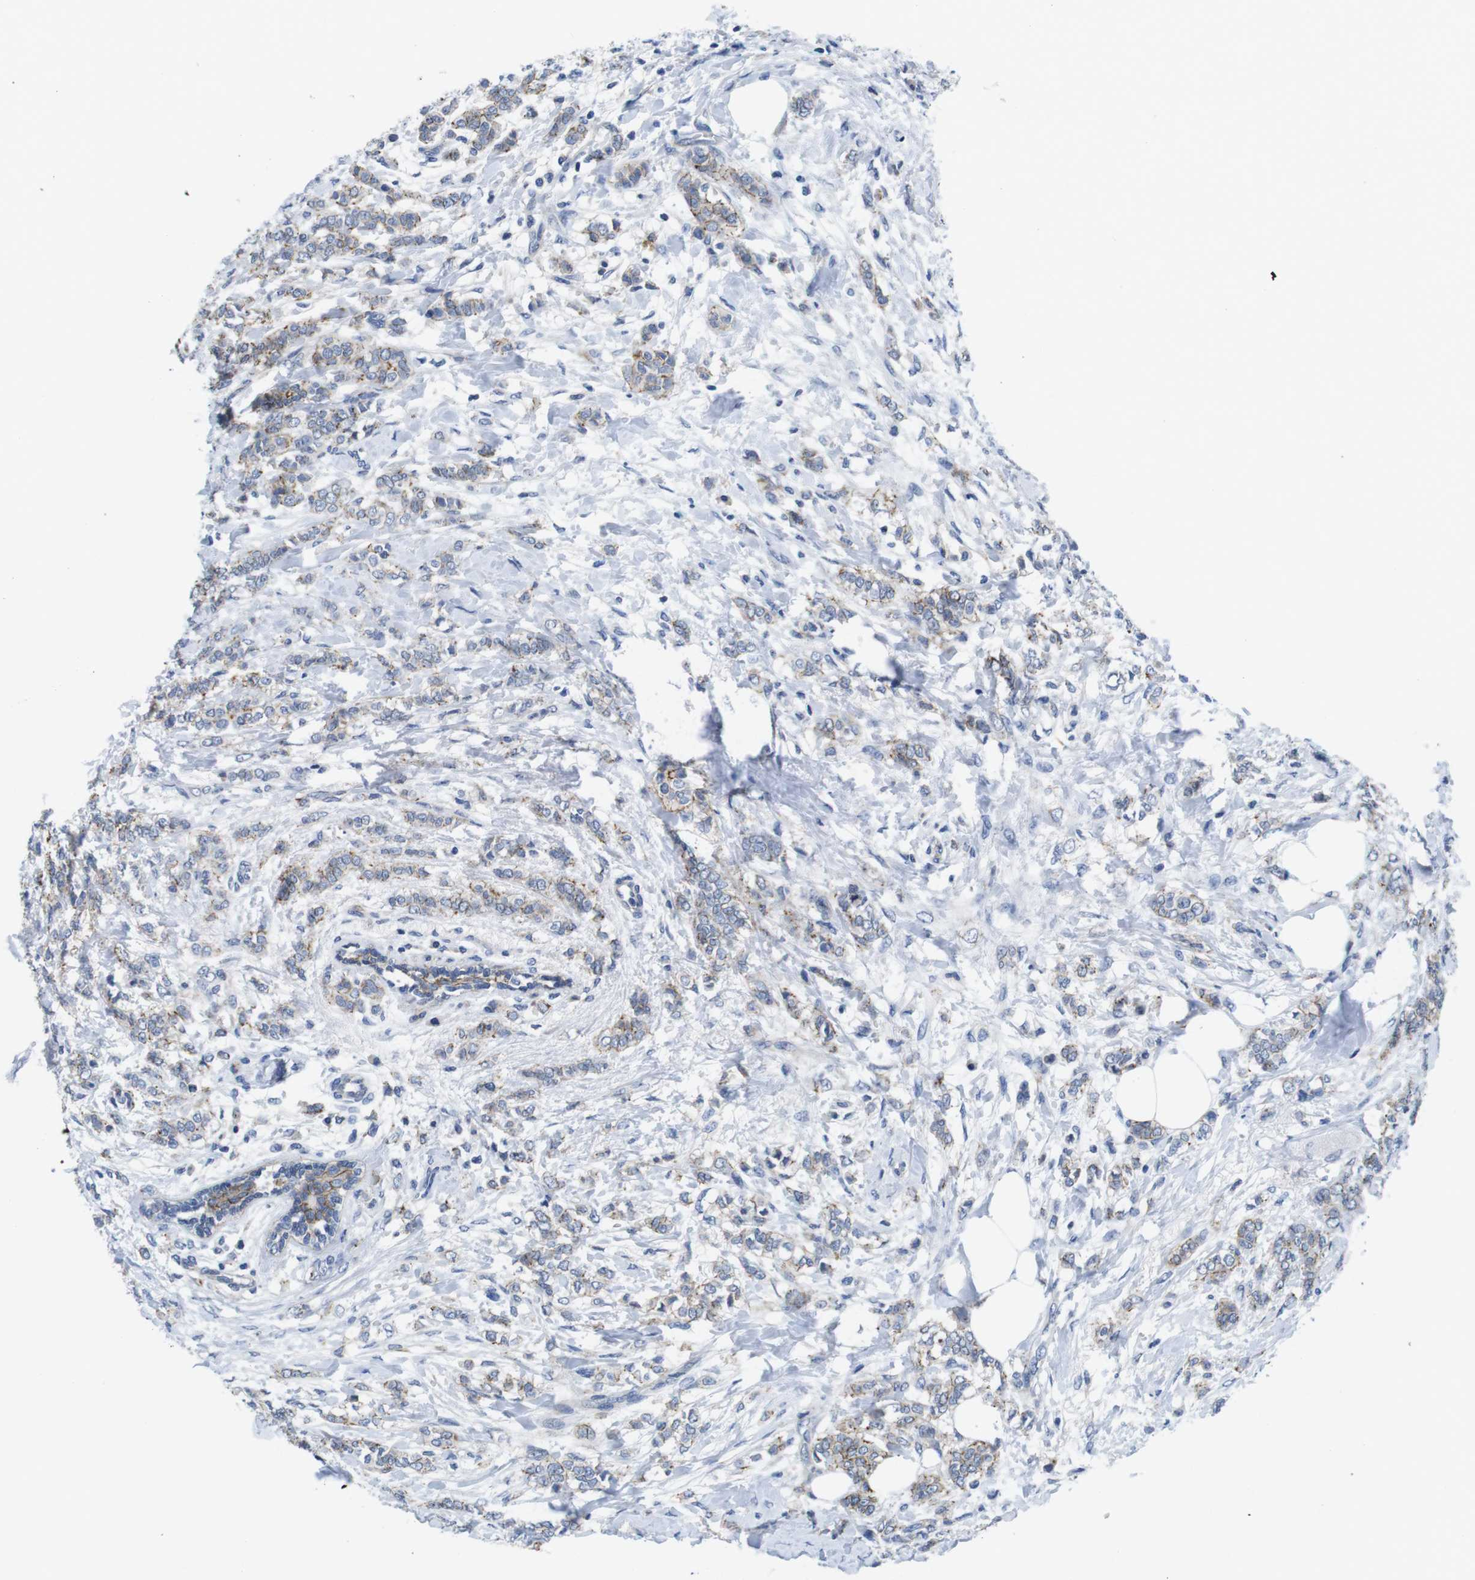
{"staining": {"intensity": "moderate", "quantity": "25%-75%", "location": "cytoplasmic/membranous"}, "tissue": "breast cancer", "cell_type": "Tumor cells", "image_type": "cancer", "snomed": [{"axis": "morphology", "description": "Lobular carcinoma, in situ"}, {"axis": "morphology", "description": "Lobular carcinoma"}, {"axis": "topography", "description": "Breast"}], "caption": "The photomicrograph shows staining of breast lobular carcinoma in situ, revealing moderate cytoplasmic/membranous protein staining (brown color) within tumor cells.", "gene": "SCRIB", "patient": {"sex": "female", "age": 41}}